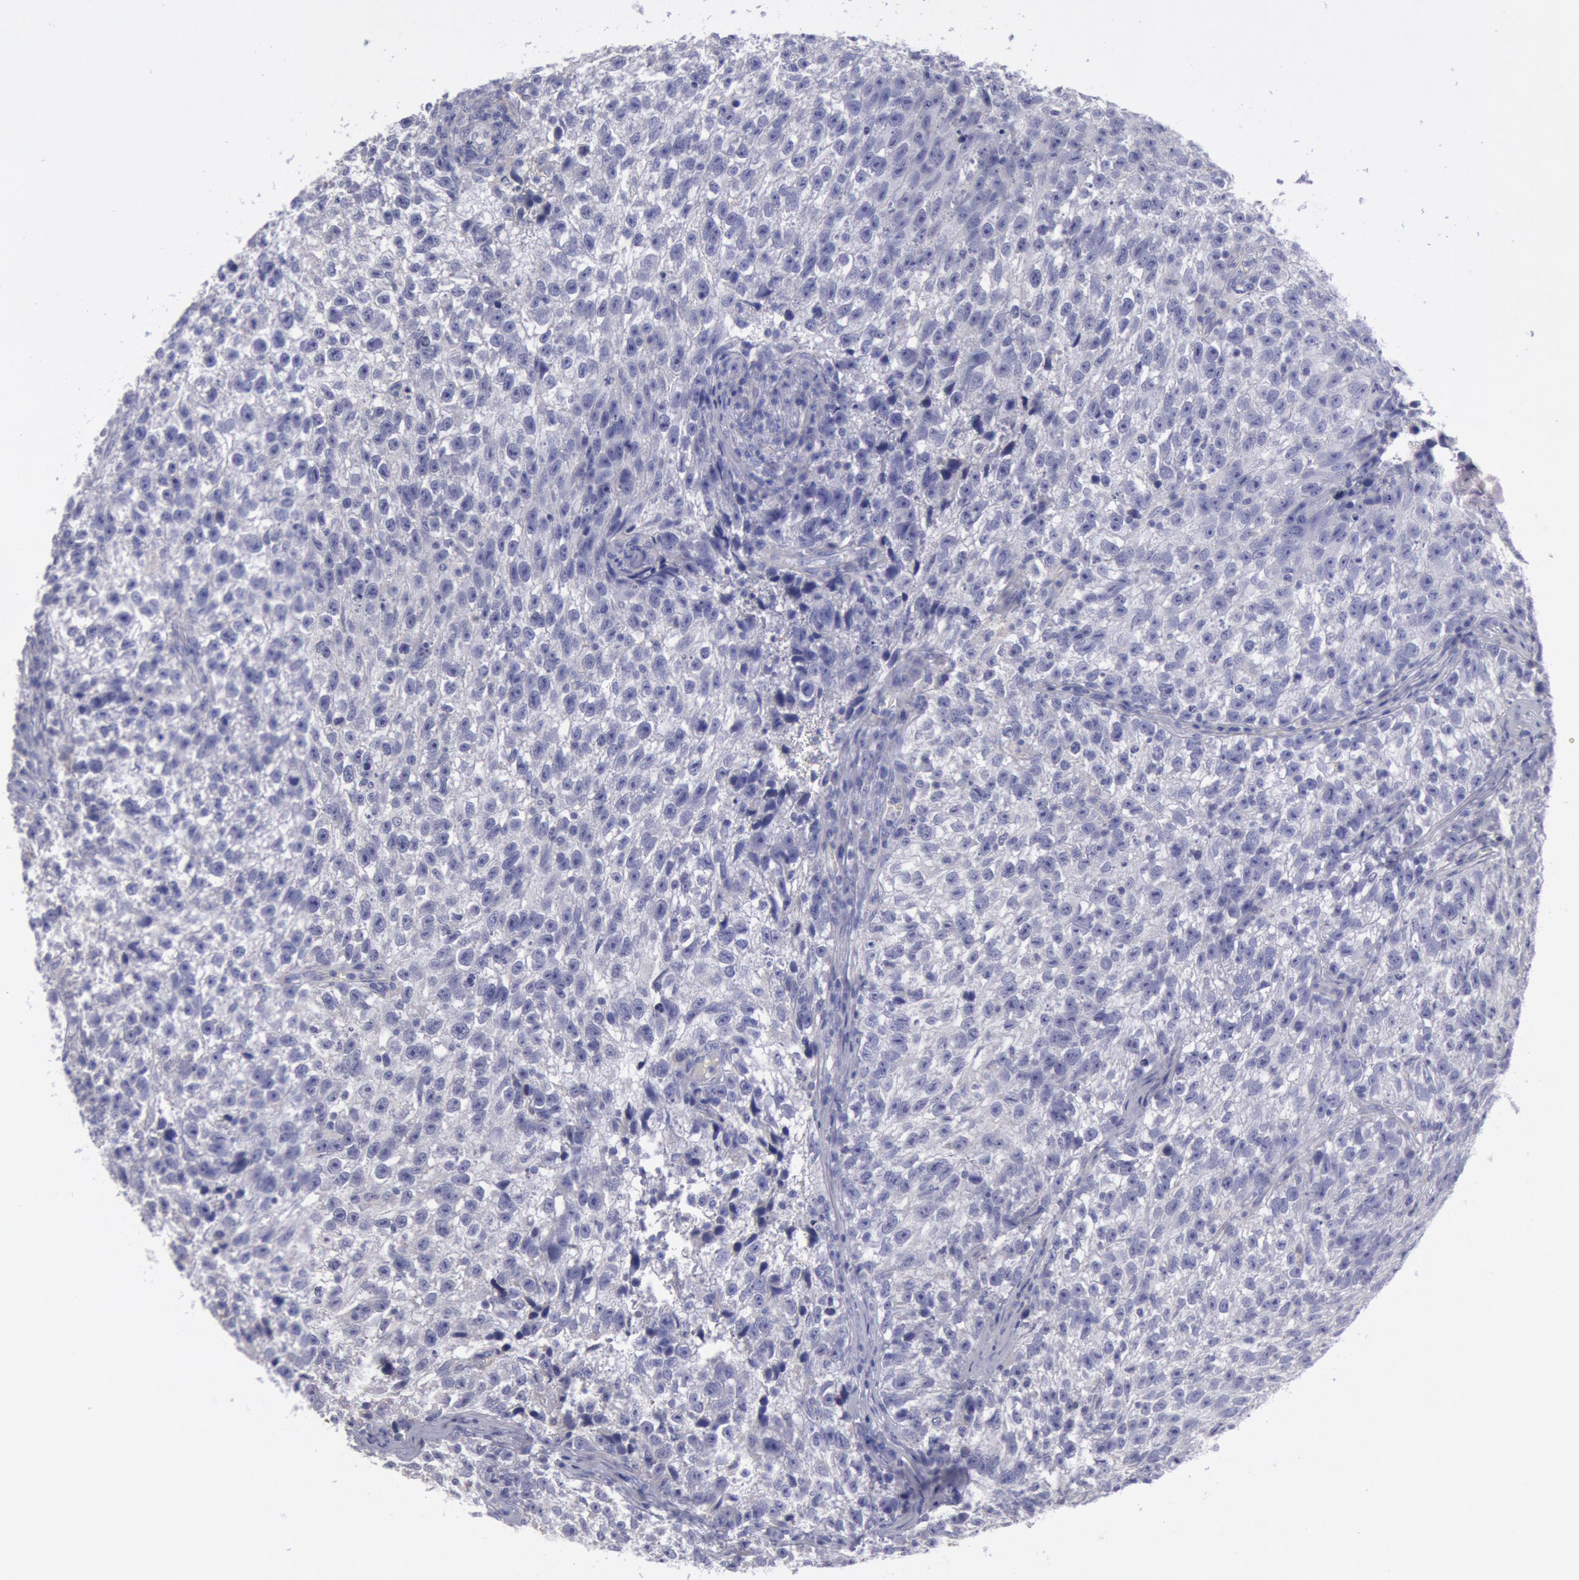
{"staining": {"intensity": "negative", "quantity": "none", "location": "none"}, "tissue": "testis cancer", "cell_type": "Tumor cells", "image_type": "cancer", "snomed": [{"axis": "morphology", "description": "Seminoma, NOS"}, {"axis": "topography", "description": "Testis"}], "caption": "This is an immunohistochemistry (IHC) image of testis cancer. There is no positivity in tumor cells.", "gene": "MYH7", "patient": {"sex": "male", "age": 38}}